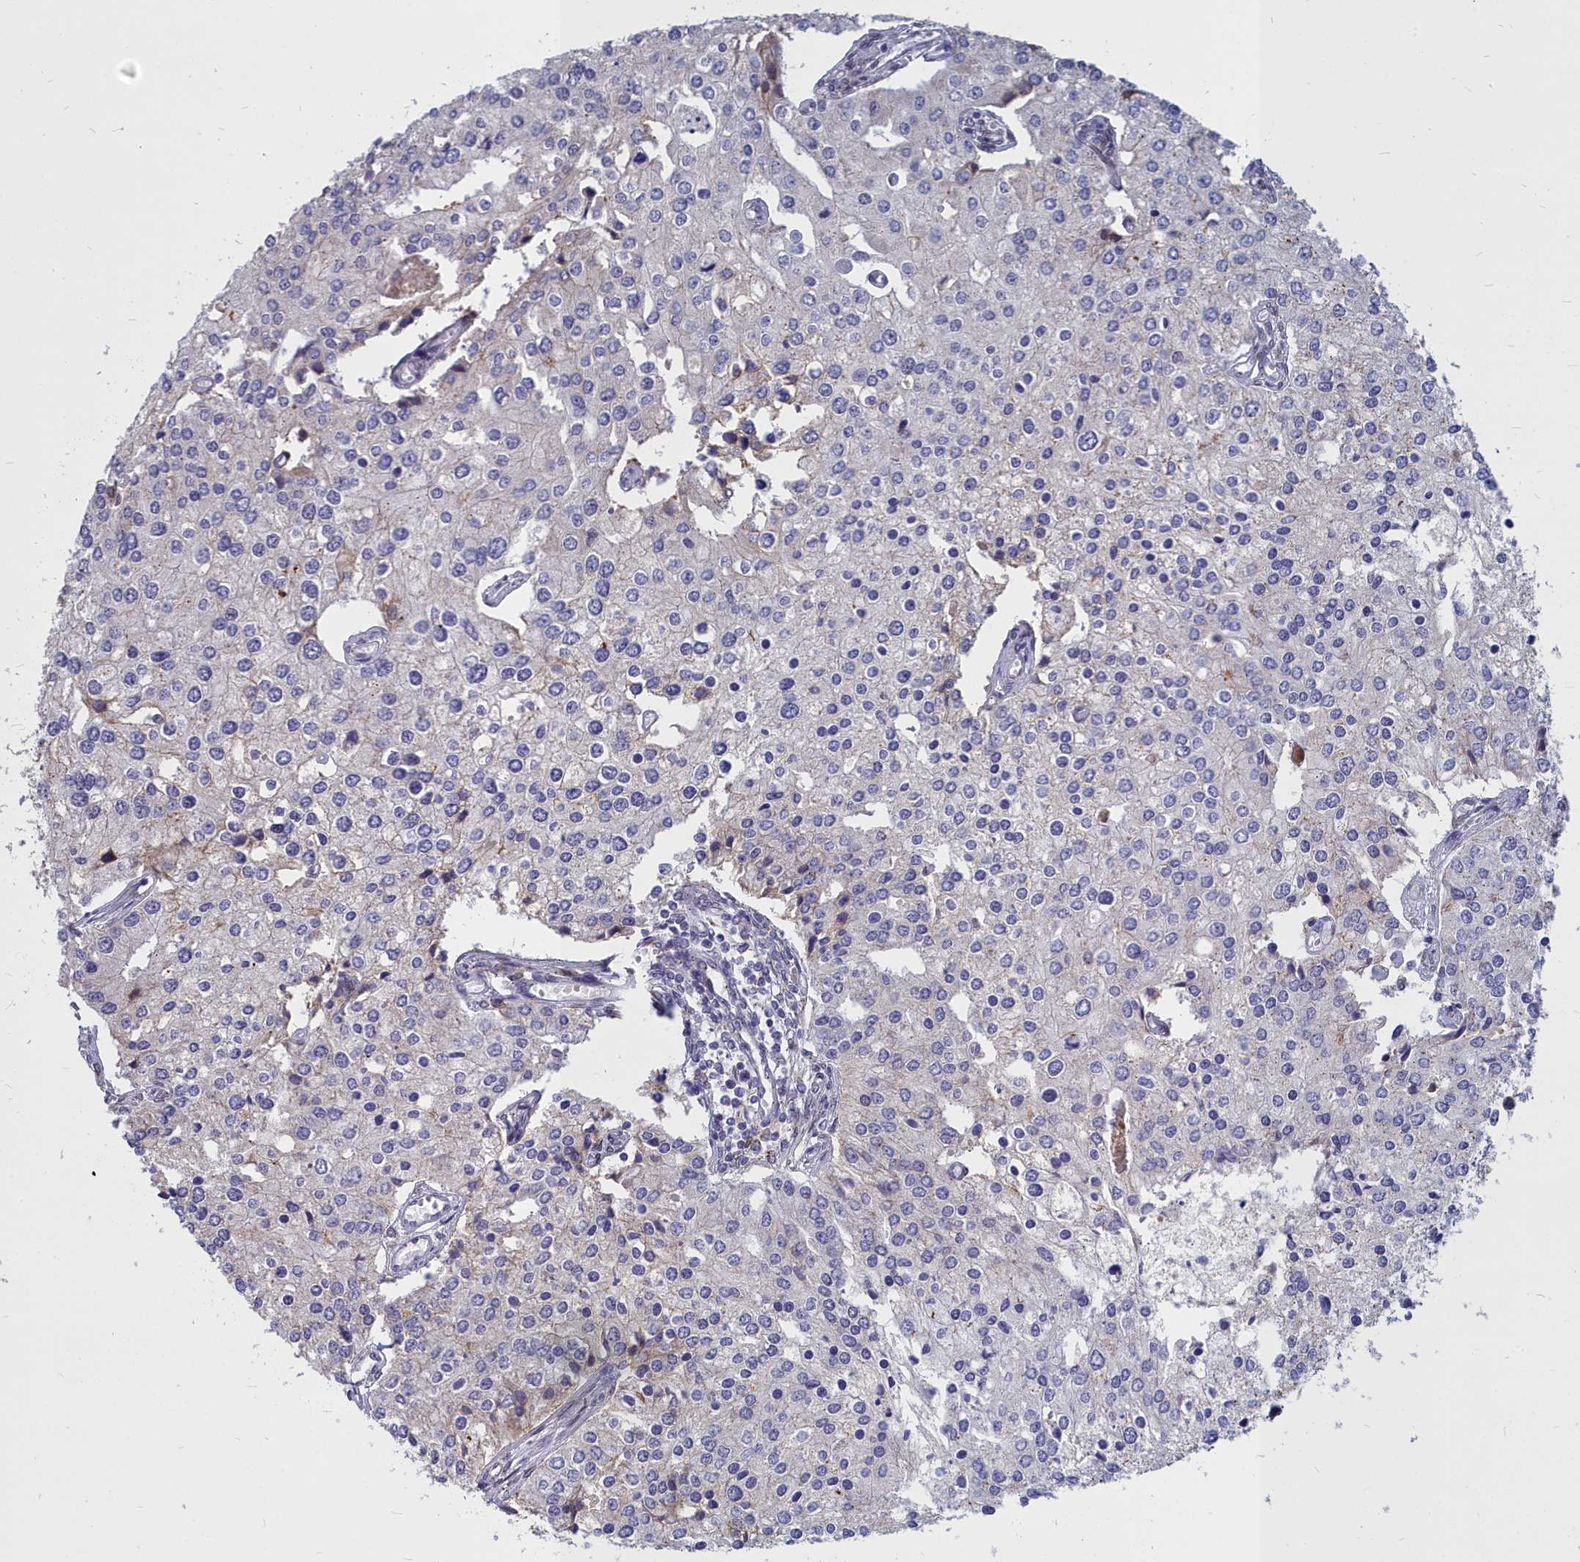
{"staining": {"intensity": "negative", "quantity": "none", "location": "none"}, "tissue": "prostate cancer", "cell_type": "Tumor cells", "image_type": "cancer", "snomed": [{"axis": "morphology", "description": "Adenocarcinoma, High grade"}, {"axis": "topography", "description": "Prostate"}], "caption": "Tumor cells are negative for brown protein staining in prostate adenocarcinoma (high-grade).", "gene": "NOXA1", "patient": {"sex": "male", "age": 62}}